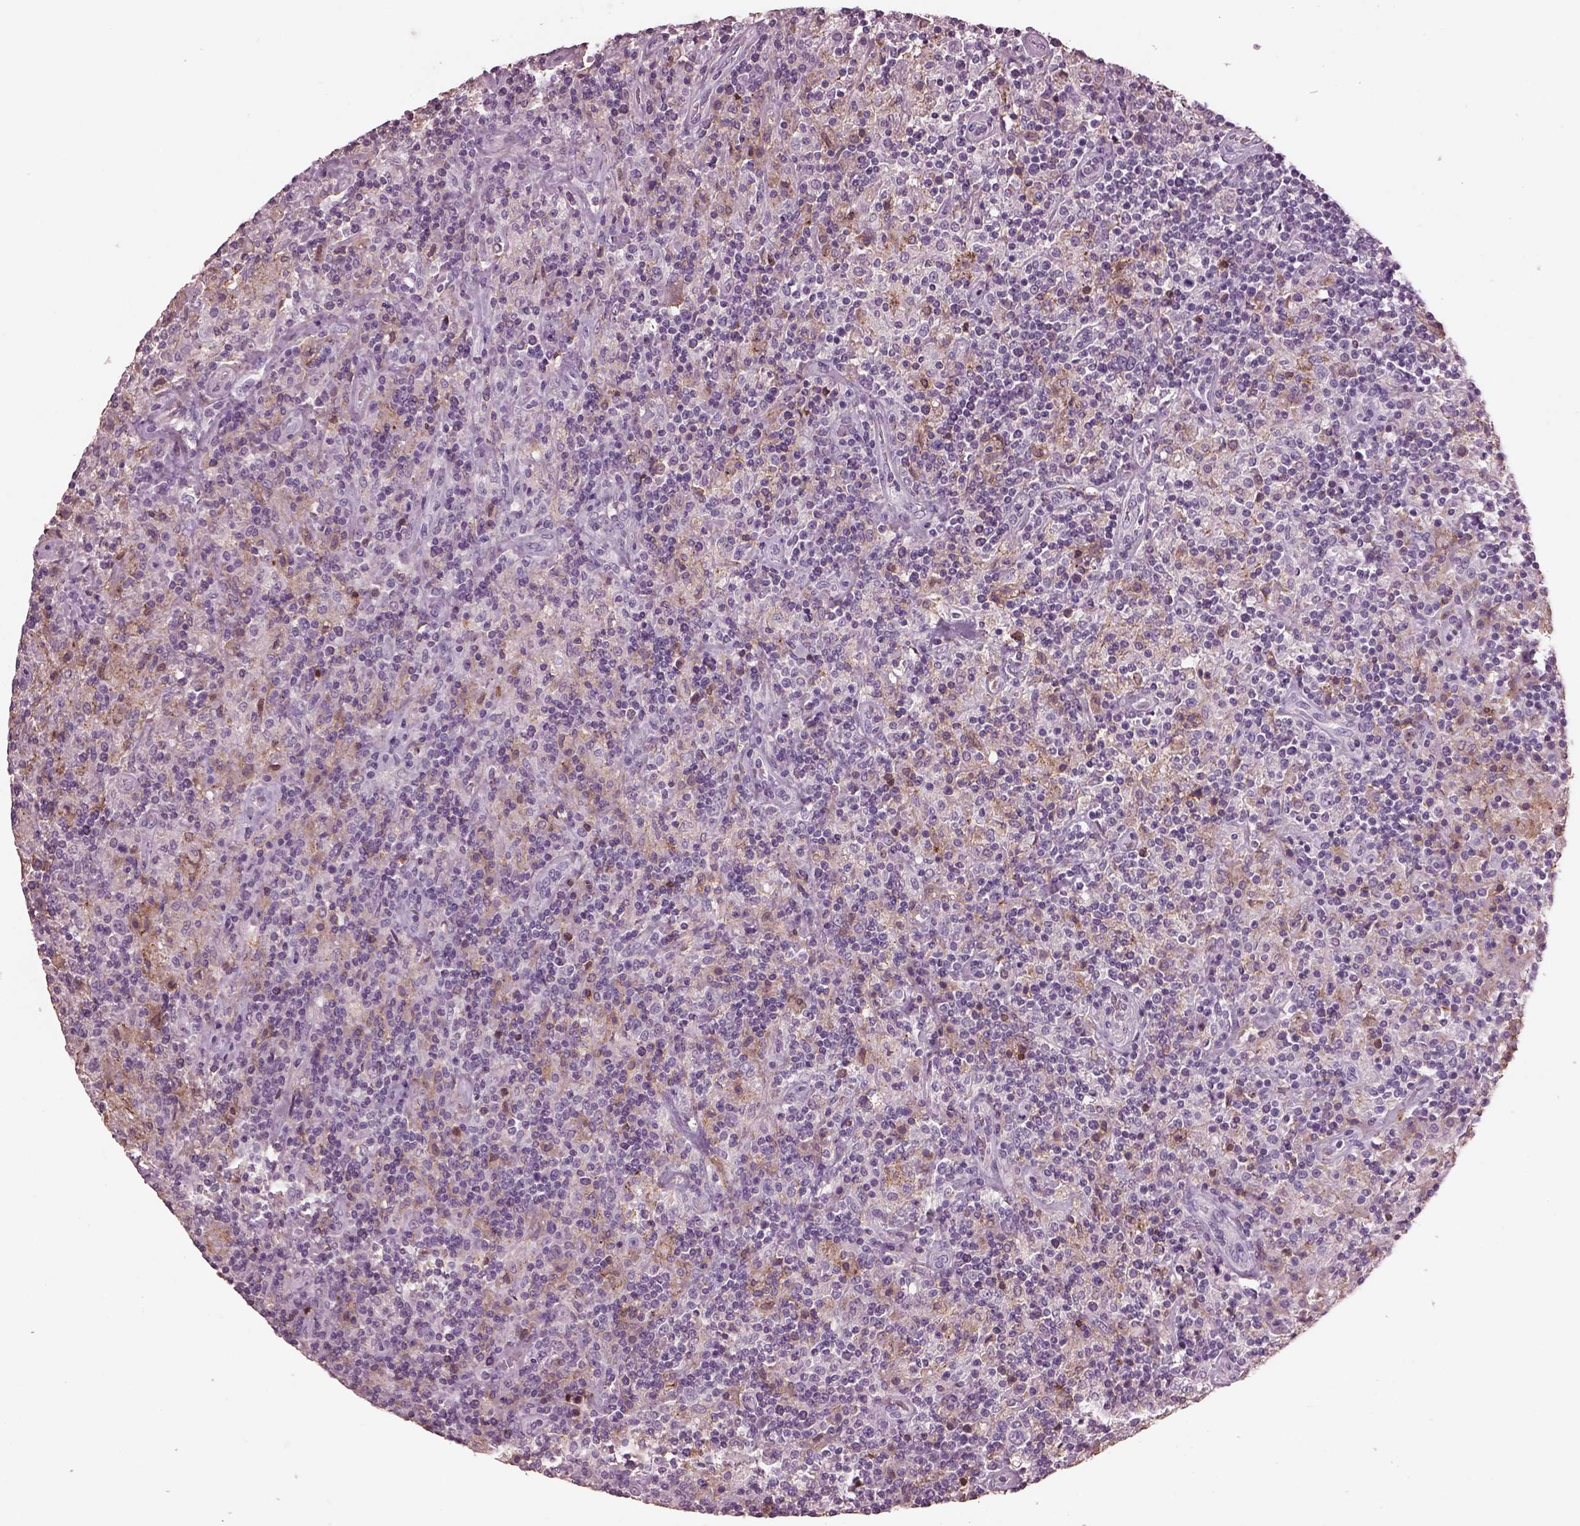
{"staining": {"intensity": "negative", "quantity": "none", "location": "none"}, "tissue": "lymphoma", "cell_type": "Tumor cells", "image_type": "cancer", "snomed": [{"axis": "morphology", "description": "Hodgkin's disease, NOS"}, {"axis": "topography", "description": "Lymph node"}], "caption": "Tumor cells are negative for protein expression in human Hodgkin's disease.", "gene": "SRI", "patient": {"sex": "male", "age": 70}}